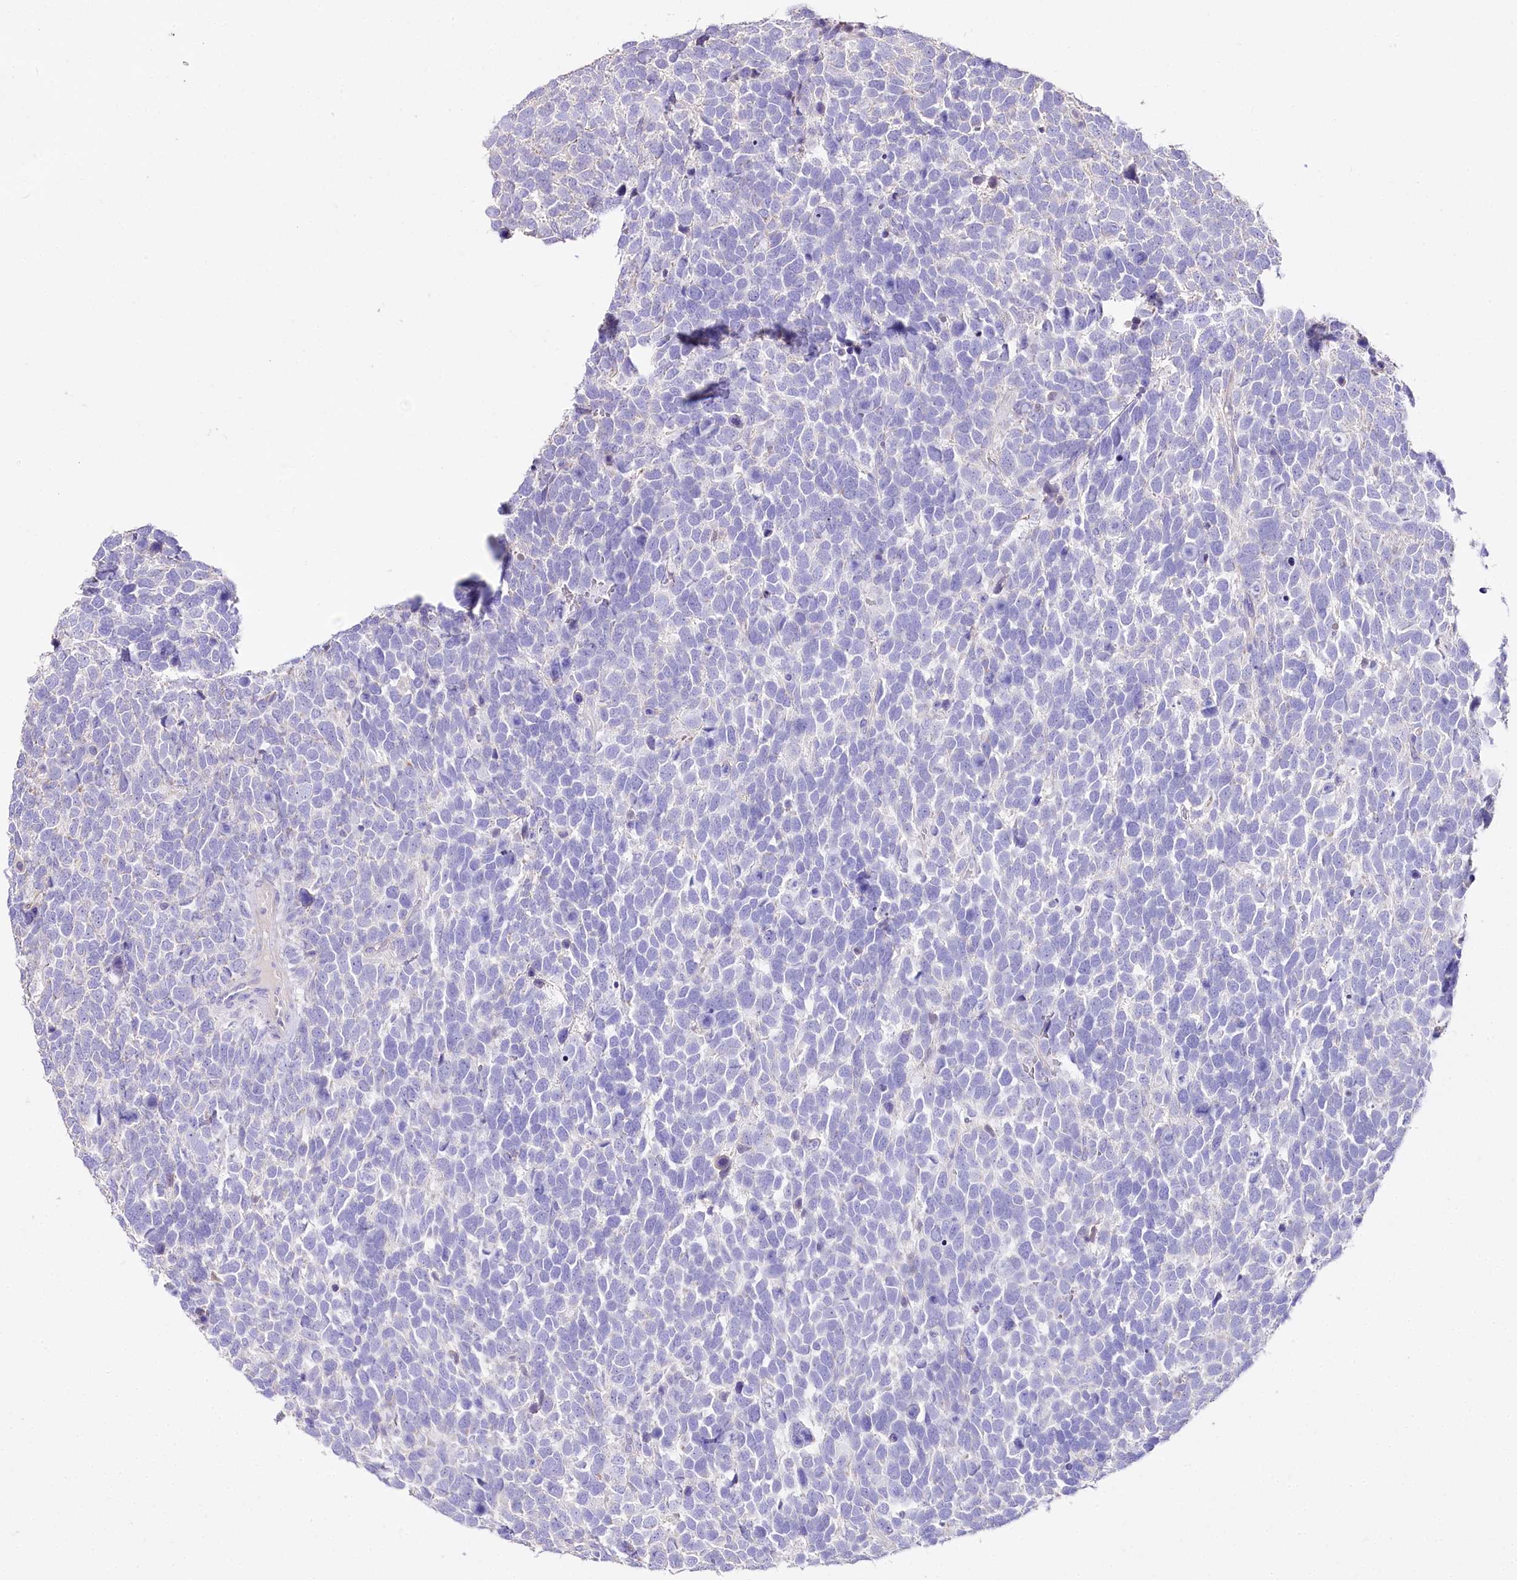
{"staining": {"intensity": "negative", "quantity": "none", "location": "none"}, "tissue": "urothelial cancer", "cell_type": "Tumor cells", "image_type": "cancer", "snomed": [{"axis": "morphology", "description": "Urothelial carcinoma, High grade"}, {"axis": "topography", "description": "Urinary bladder"}], "caption": "Urothelial carcinoma (high-grade) stained for a protein using IHC exhibits no staining tumor cells.", "gene": "PTER", "patient": {"sex": "female", "age": 82}}